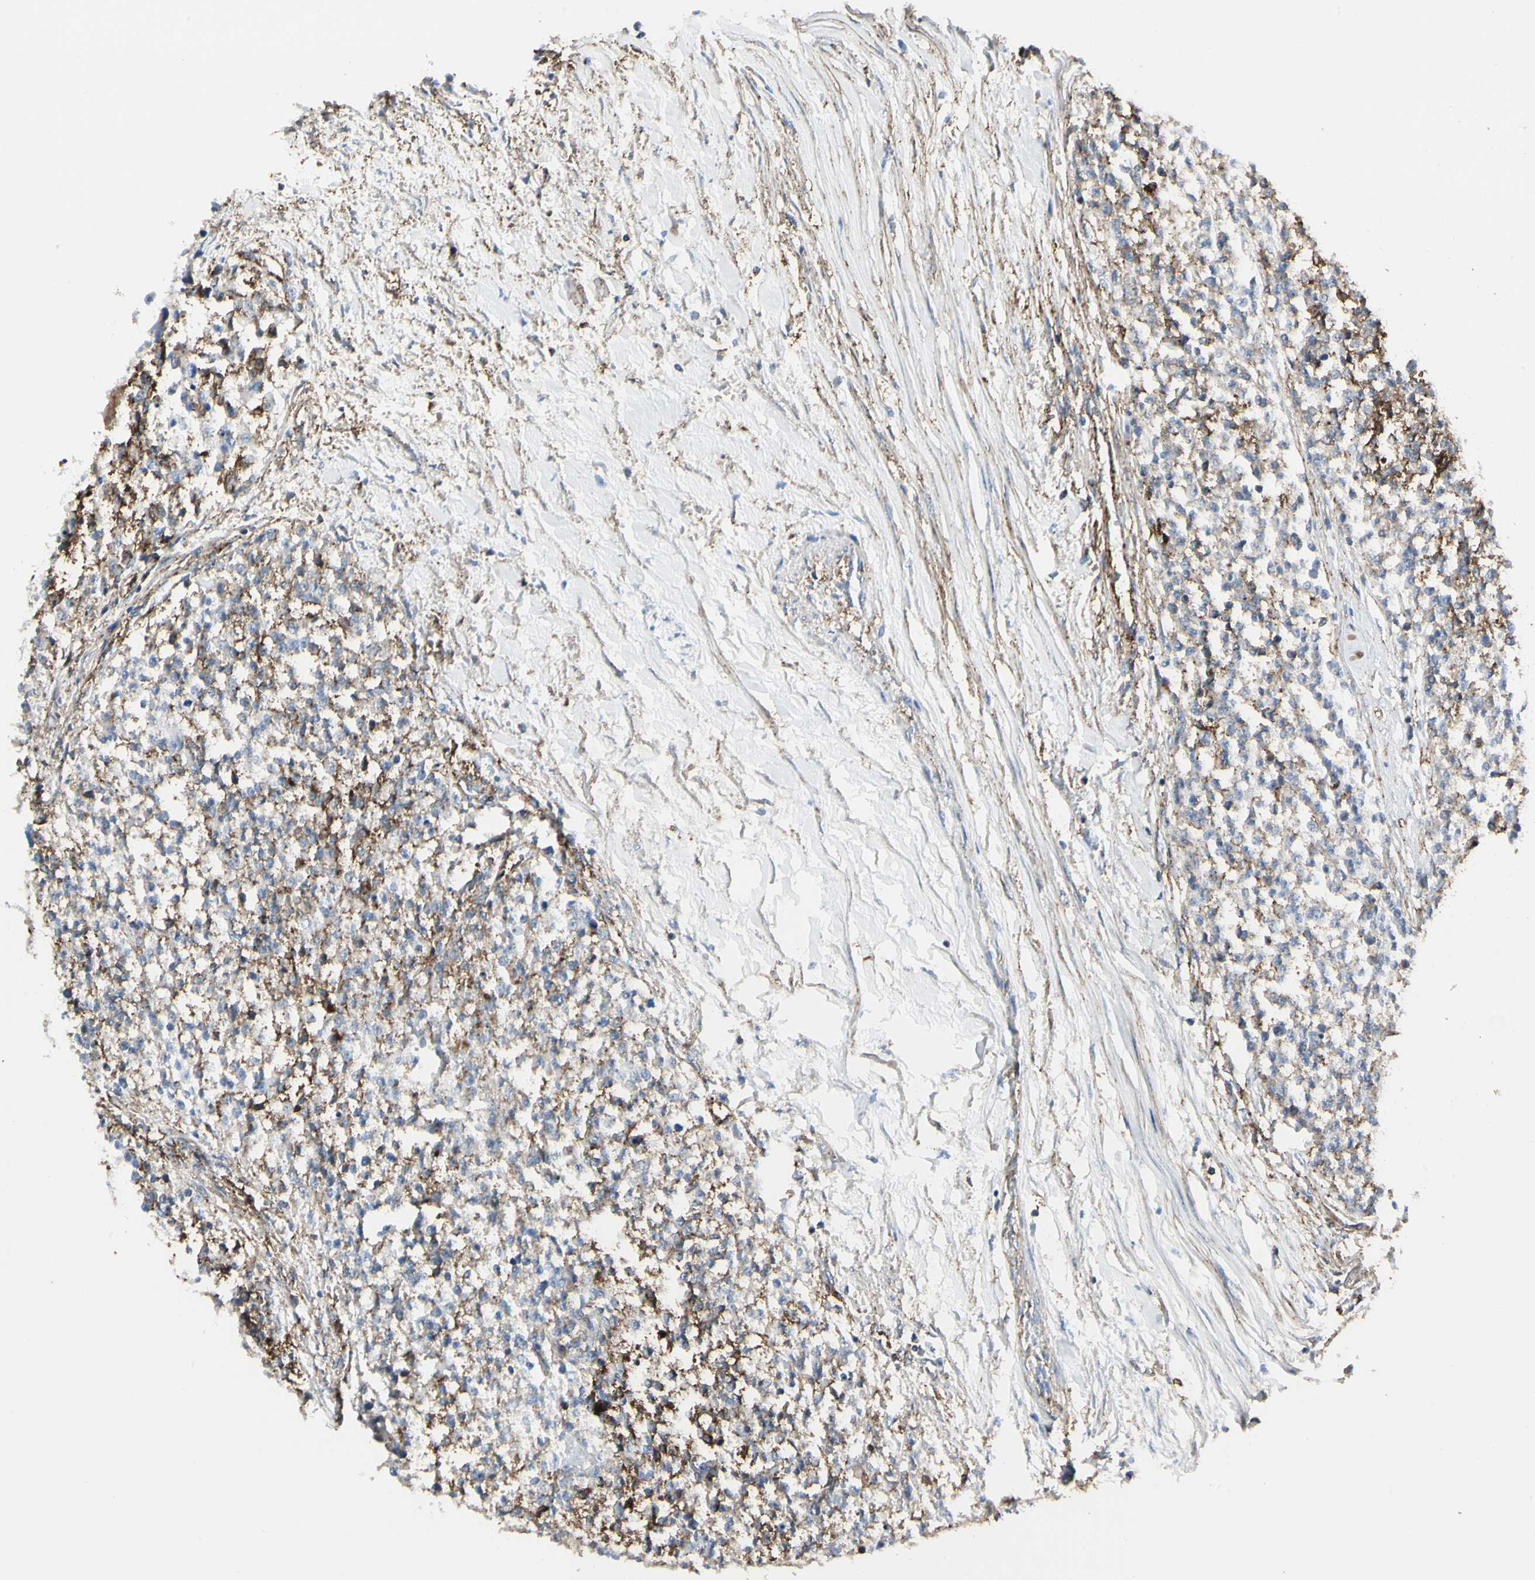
{"staining": {"intensity": "weak", "quantity": "25%-75%", "location": "cytoplasmic/membranous"}, "tissue": "testis cancer", "cell_type": "Tumor cells", "image_type": "cancer", "snomed": [{"axis": "morphology", "description": "Seminoma, NOS"}, {"axis": "topography", "description": "Testis"}], "caption": "A high-resolution image shows immunohistochemistry staining of testis seminoma, which shows weak cytoplasmic/membranous expression in about 25%-75% of tumor cells.", "gene": "CLEC2B", "patient": {"sex": "male", "age": 59}}